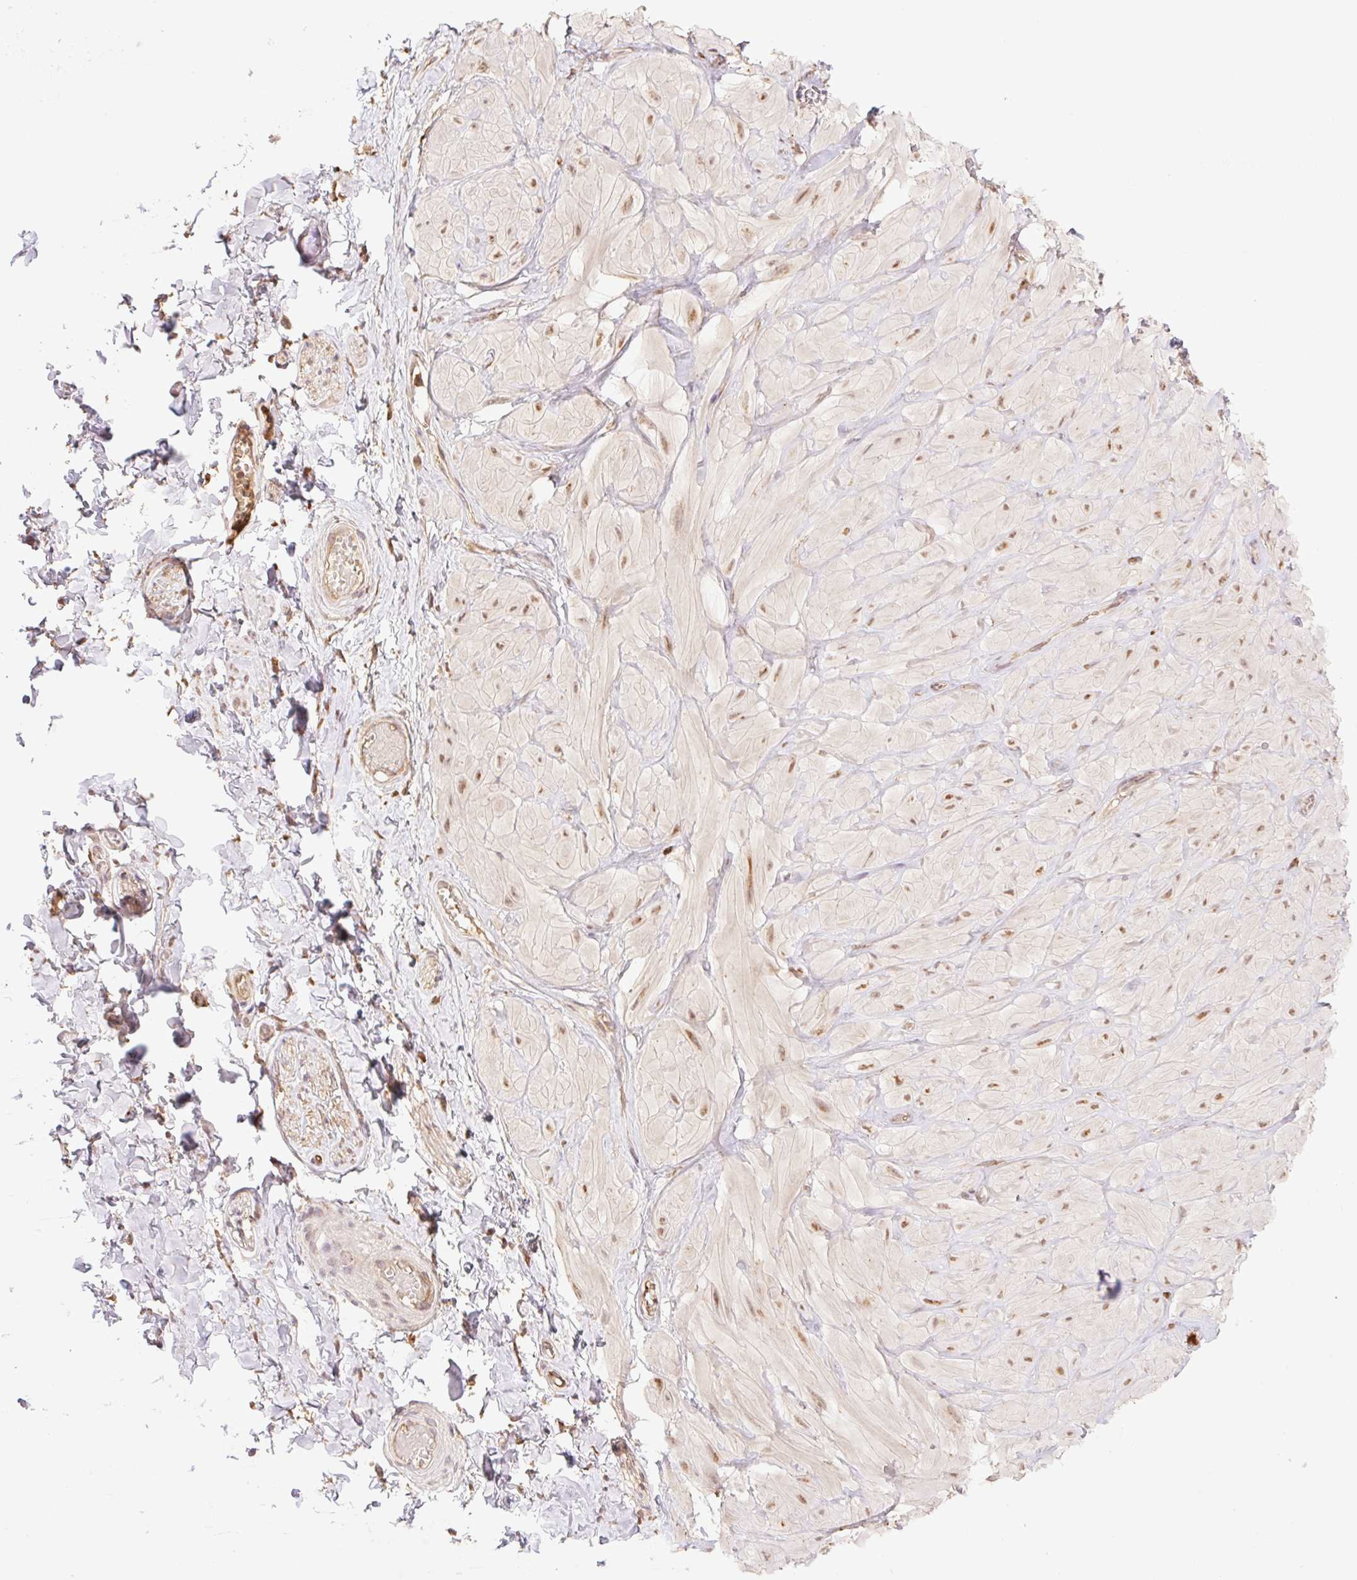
{"staining": {"intensity": "negative", "quantity": "none", "location": "none"}, "tissue": "adipose tissue", "cell_type": "Adipocytes", "image_type": "normal", "snomed": [{"axis": "morphology", "description": "Normal tissue, NOS"}, {"axis": "topography", "description": "Soft tissue"}, {"axis": "topography", "description": "Adipose tissue"}, {"axis": "topography", "description": "Vascular tissue"}, {"axis": "topography", "description": "Peripheral nerve tissue"}], "caption": "Immunohistochemical staining of normal human adipose tissue displays no significant positivity in adipocytes.", "gene": "YJU2B", "patient": {"sex": "male", "age": 29}}